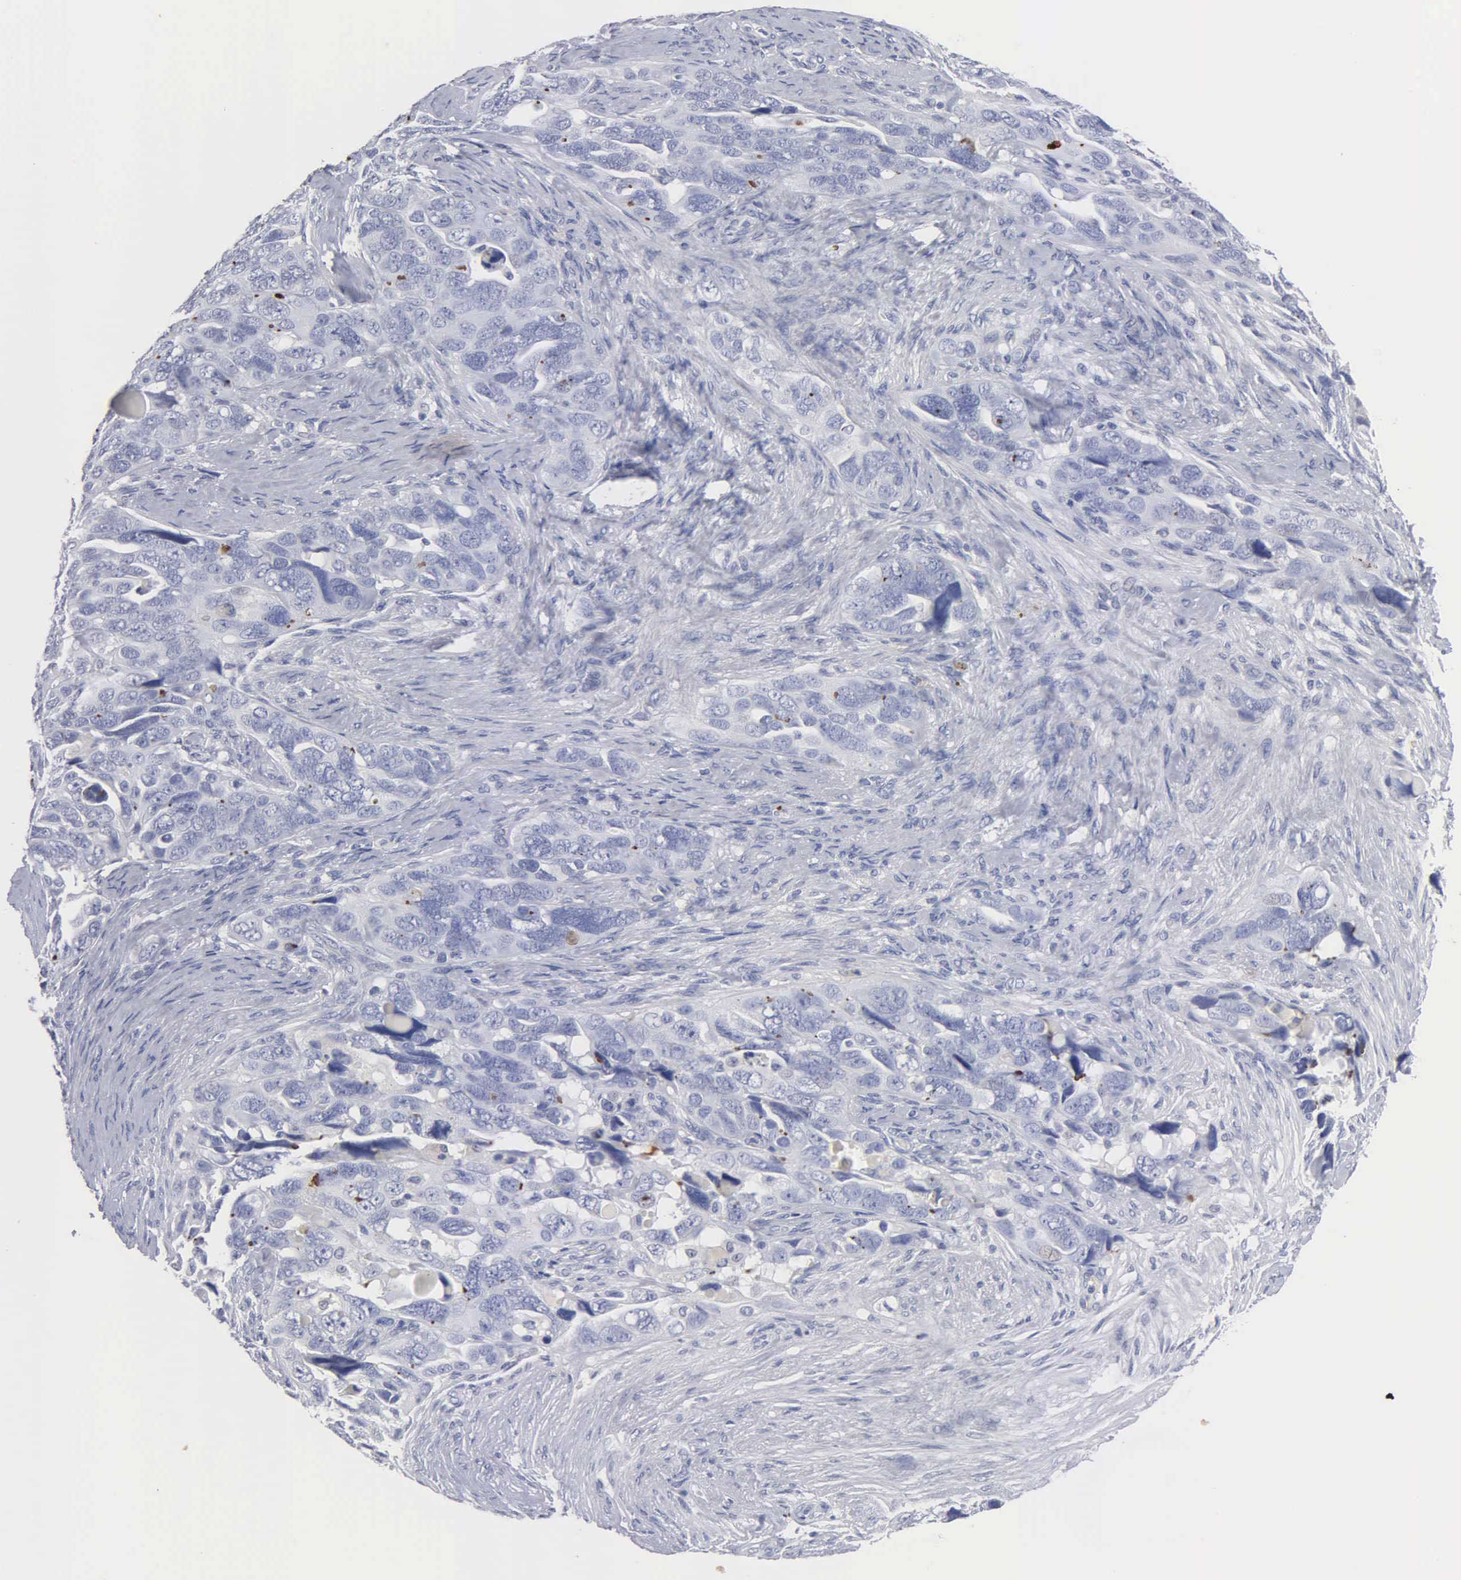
{"staining": {"intensity": "negative", "quantity": "none", "location": "none"}, "tissue": "ovarian cancer", "cell_type": "Tumor cells", "image_type": "cancer", "snomed": [{"axis": "morphology", "description": "Cystadenocarcinoma, serous, NOS"}, {"axis": "topography", "description": "Ovary"}], "caption": "IHC image of neoplastic tissue: ovarian cancer stained with DAB shows no significant protein expression in tumor cells.", "gene": "ASPHD2", "patient": {"sex": "female", "age": 63}}